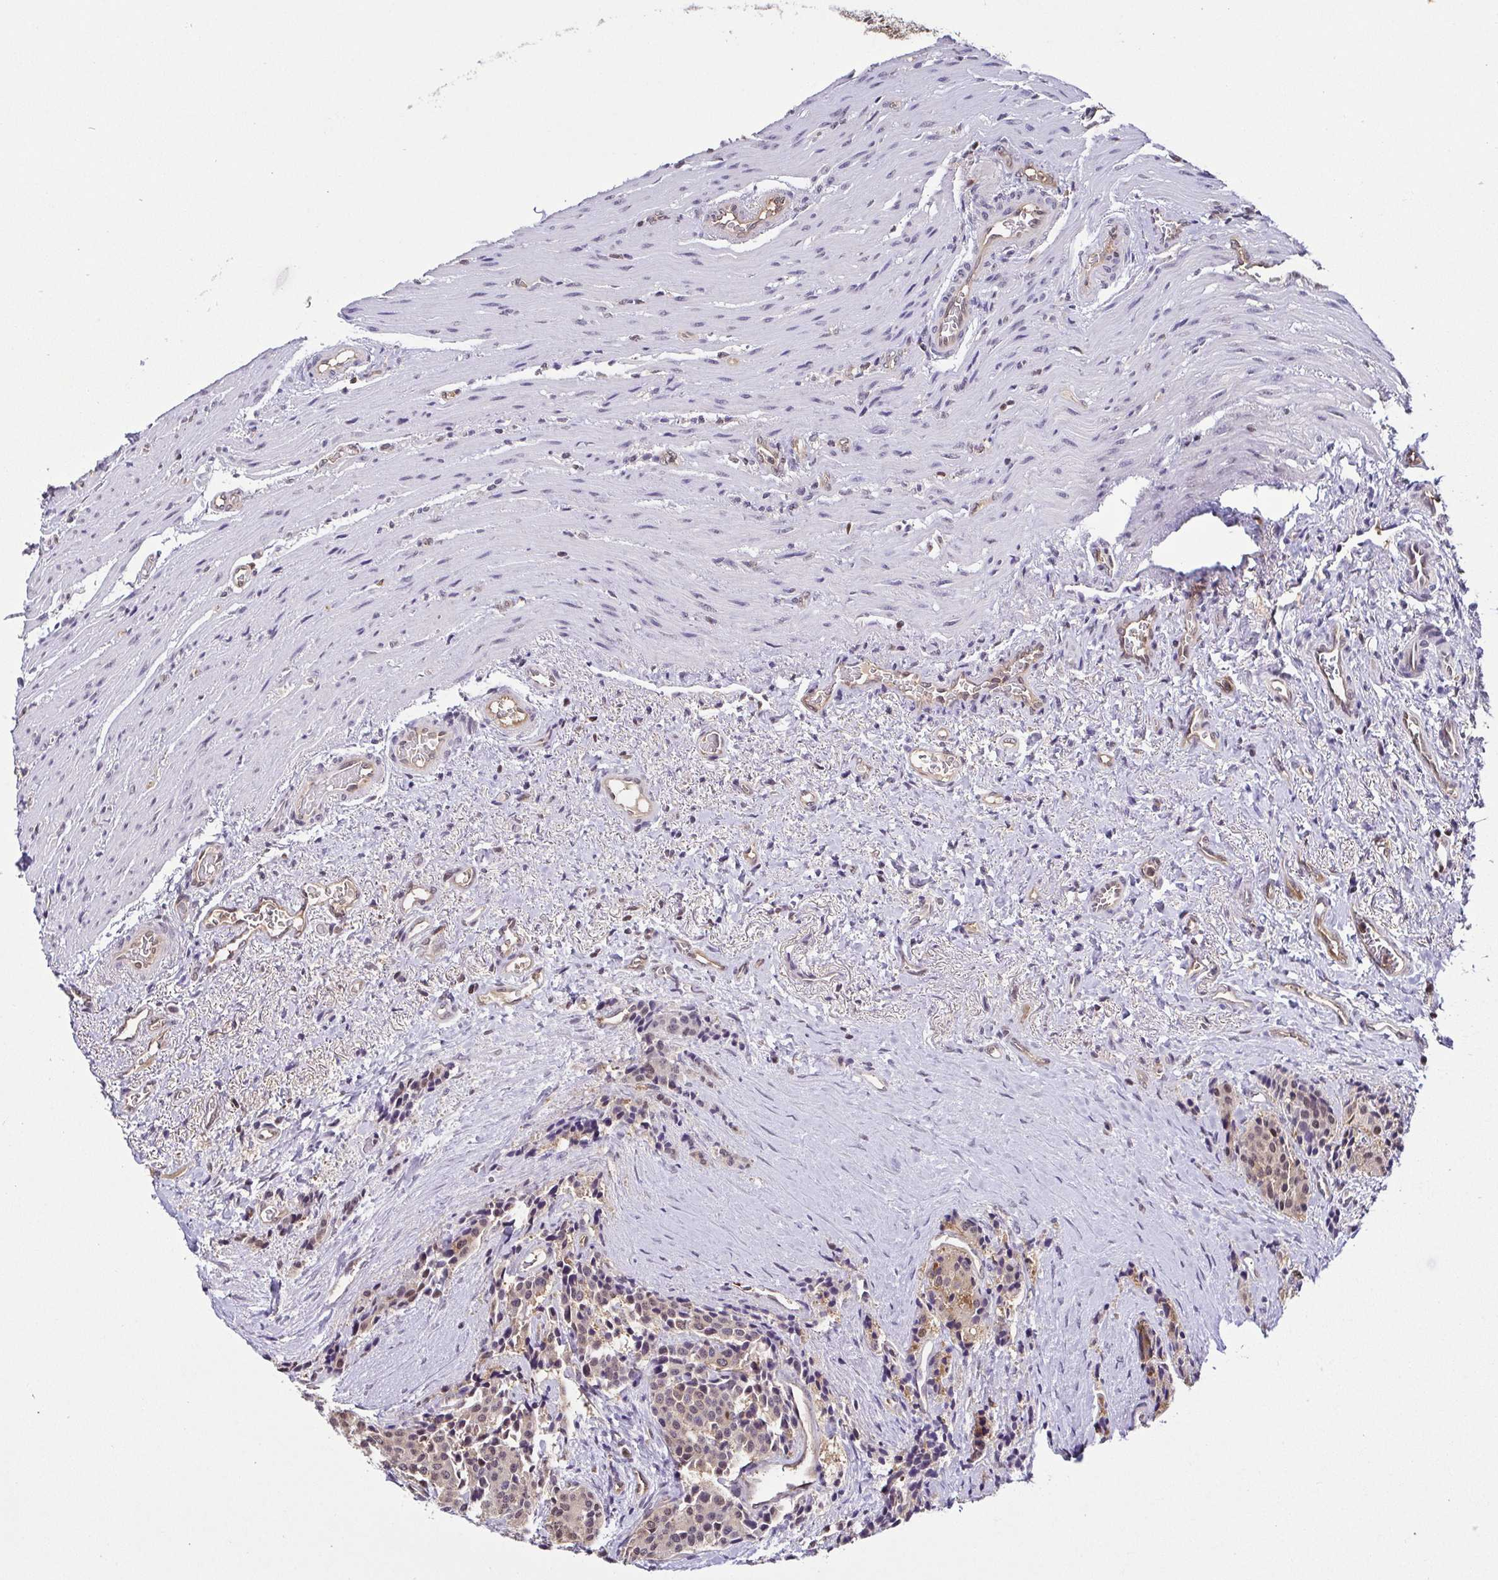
{"staining": {"intensity": "weak", "quantity": ">75%", "location": "cytoplasmic/membranous,nuclear"}, "tissue": "carcinoid", "cell_type": "Tumor cells", "image_type": "cancer", "snomed": [{"axis": "morphology", "description": "Carcinoid, malignant, NOS"}, {"axis": "topography", "description": "Small intestine"}], "caption": "Protein expression analysis of malignant carcinoid exhibits weak cytoplasmic/membranous and nuclear positivity in about >75% of tumor cells.", "gene": "PSMB9", "patient": {"sex": "male", "age": 73}}